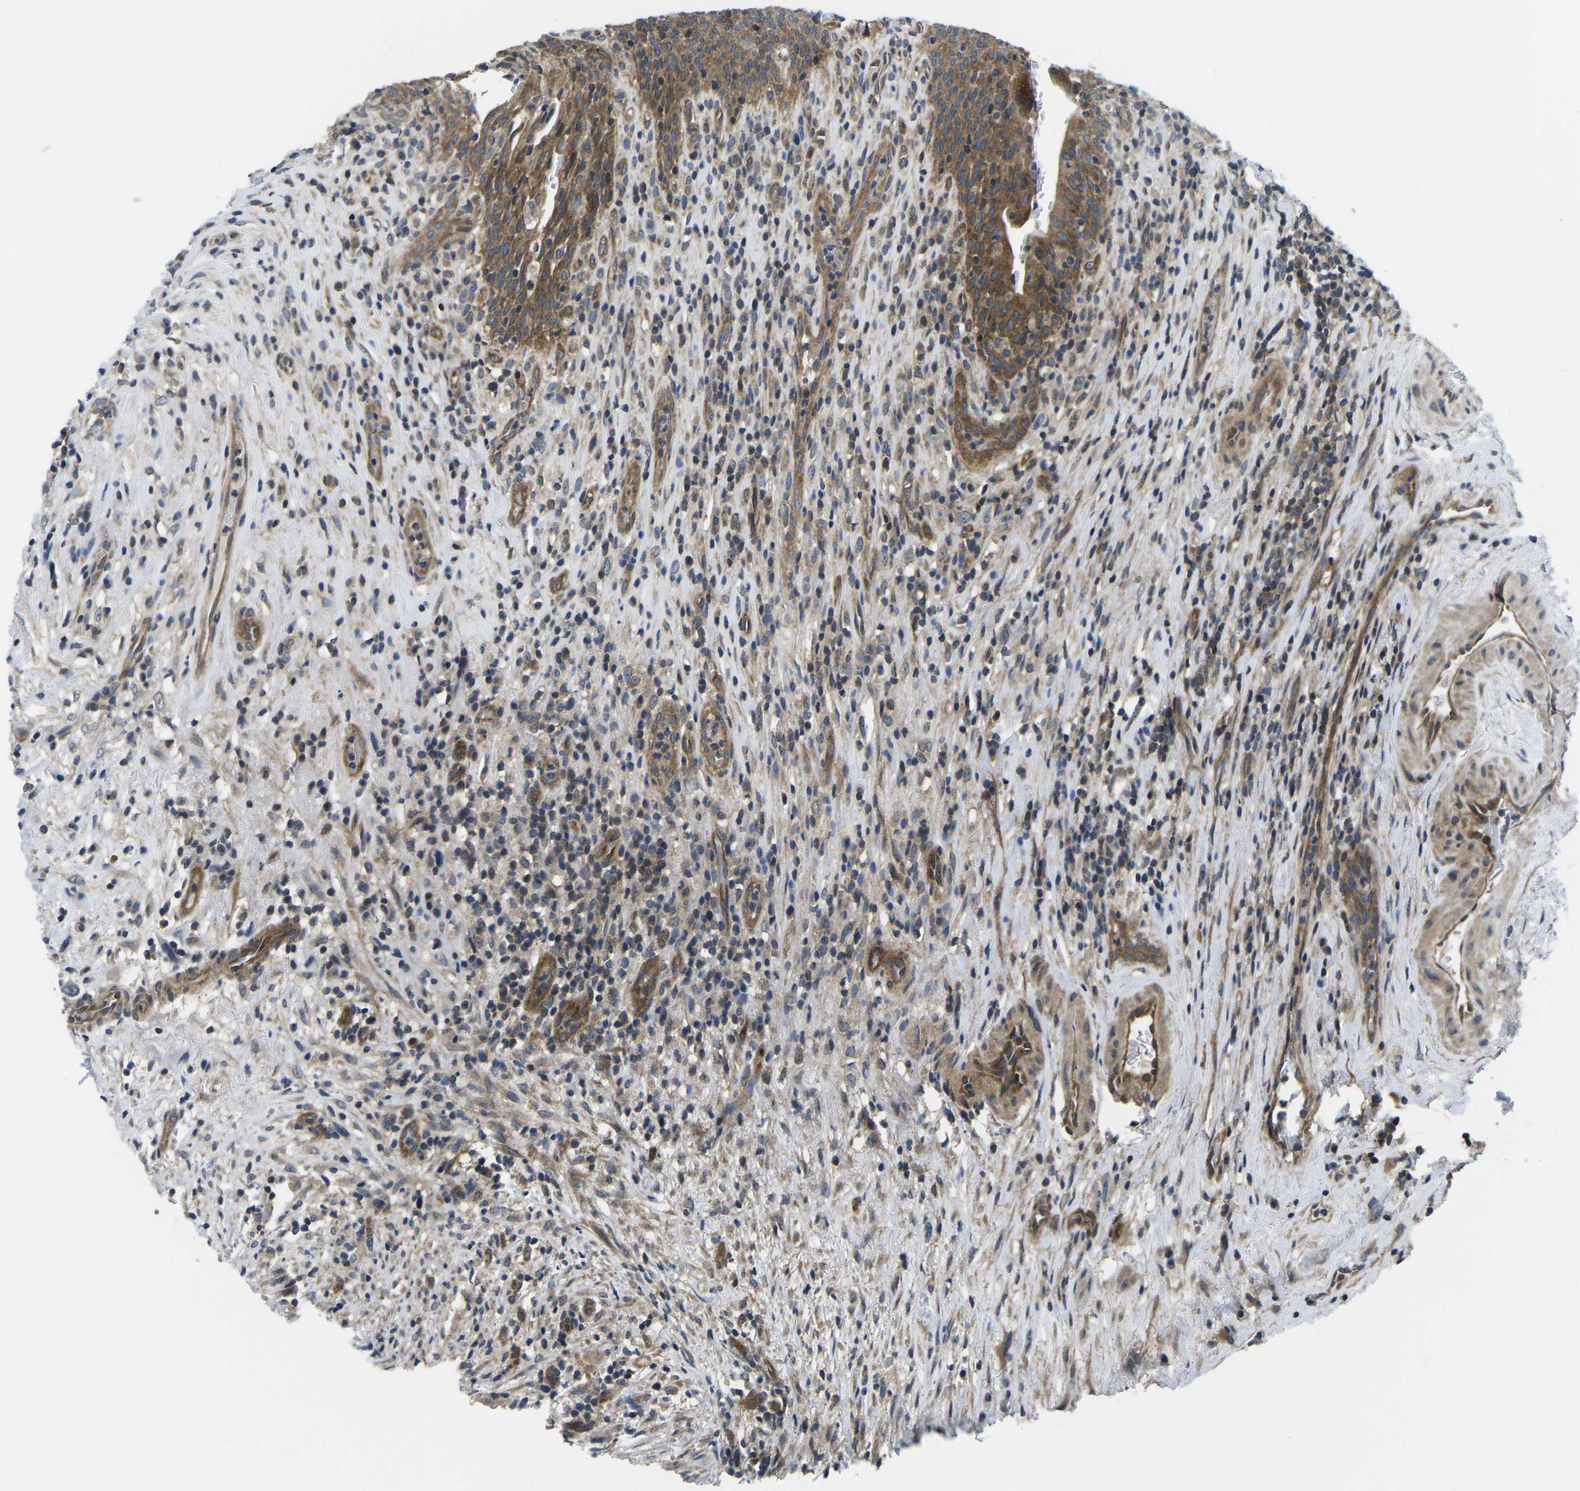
{"staining": {"intensity": "moderate", "quantity": ">75%", "location": "cytoplasmic/membranous"}, "tissue": "urothelial cancer", "cell_type": "Tumor cells", "image_type": "cancer", "snomed": [{"axis": "morphology", "description": "Urothelial carcinoma, Low grade"}, {"axis": "topography", "description": "Urinary bladder"}], "caption": "Immunohistochemistry (IHC) of urothelial cancer shows medium levels of moderate cytoplasmic/membranous expression in approximately >75% of tumor cells.", "gene": "GSK3B", "patient": {"sex": "female", "age": 75}}